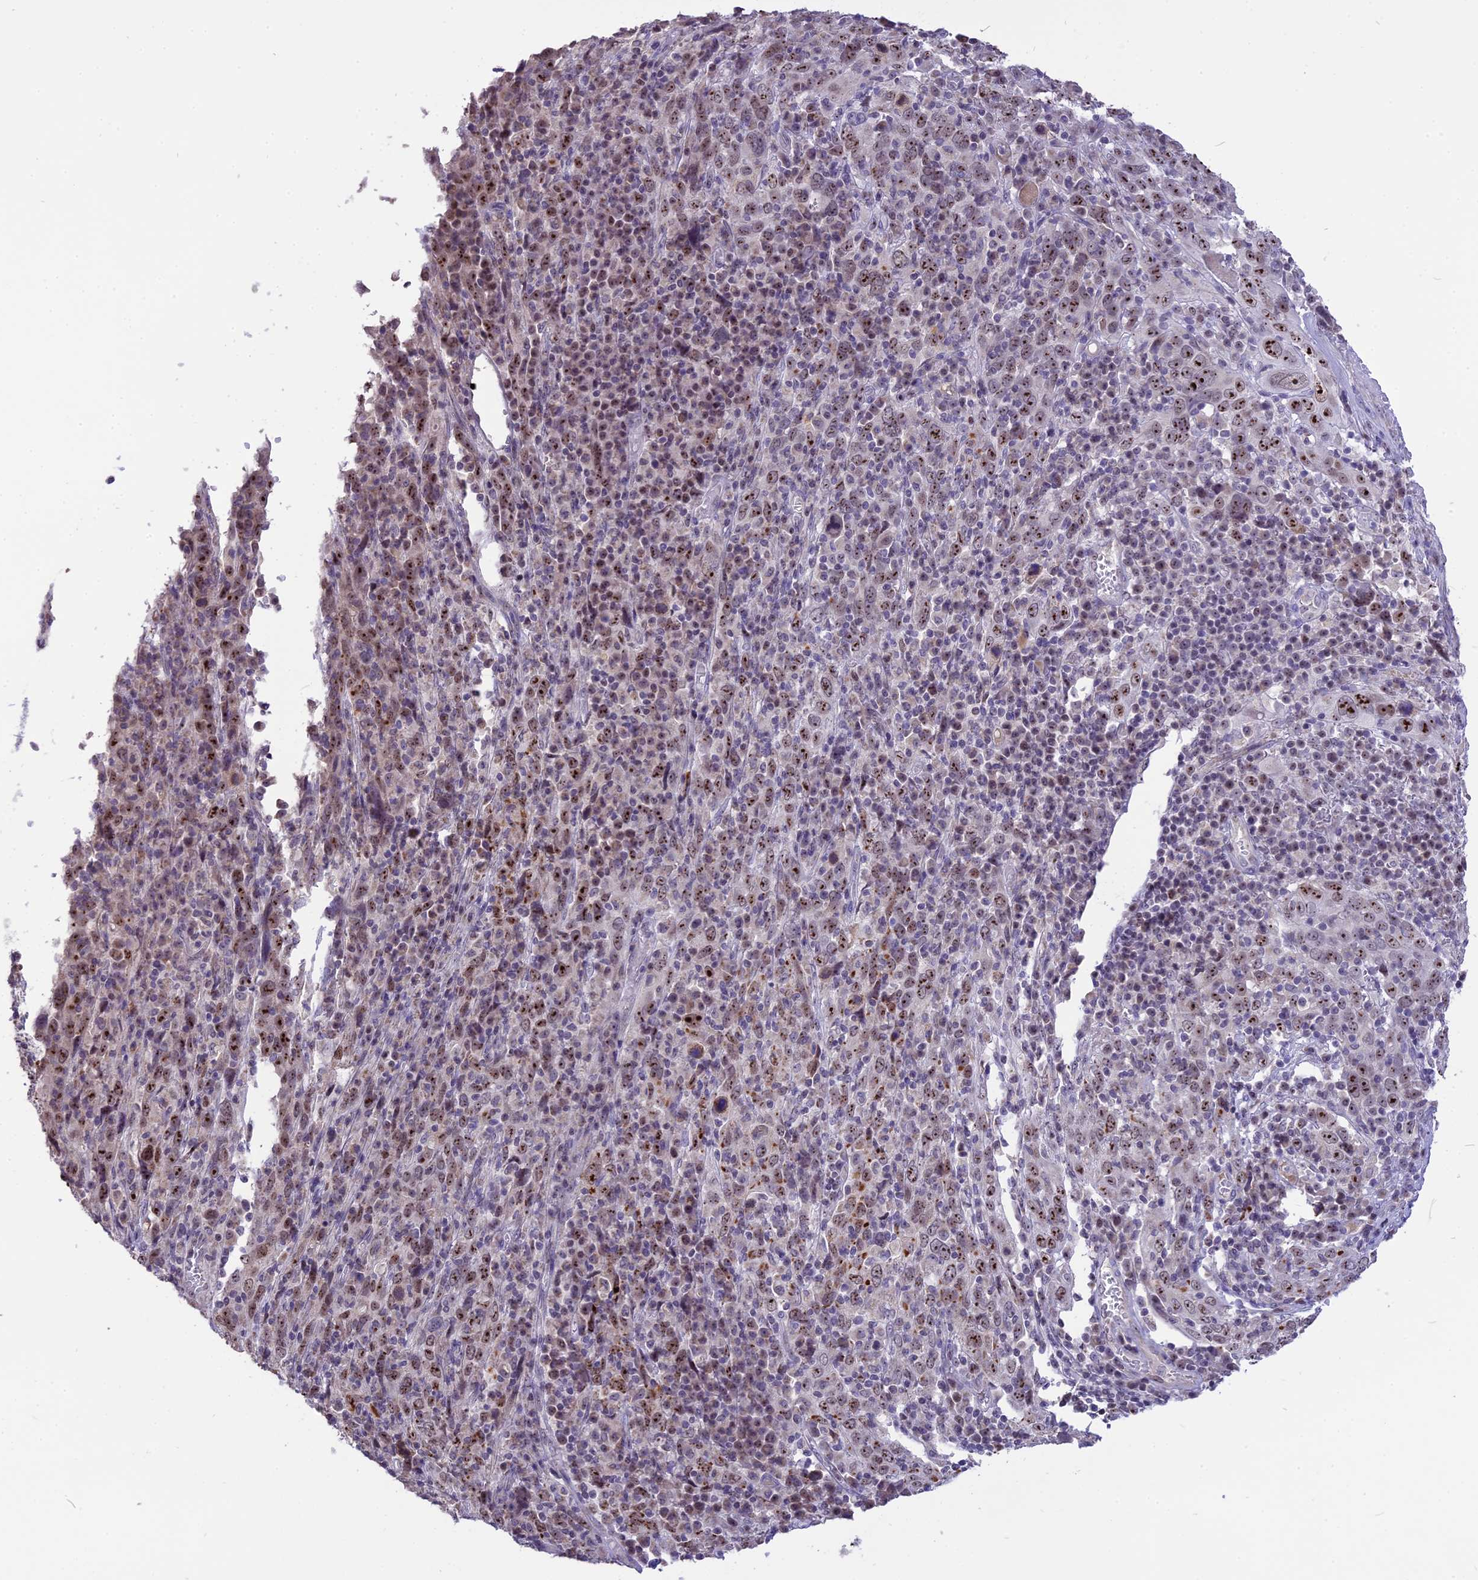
{"staining": {"intensity": "moderate", "quantity": ">75%", "location": "nuclear"}, "tissue": "cervical cancer", "cell_type": "Tumor cells", "image_type": "cancer", "snomed": [{"axis": "morphology", "description": "Squamous cell carcinoma, NOS"}, {"axis": "topography", "description": "Cervix"}], "caption": "Immunohistochemistry micrograph of human cervical cancer (squamous cell carcinoma) stained for a protein (brown), which displays medium levels of moderate nuclear staining in approximately >75% of tumor cells.", "gene": "CMSS1", "patient": {"sex": "female", "age": 46}}